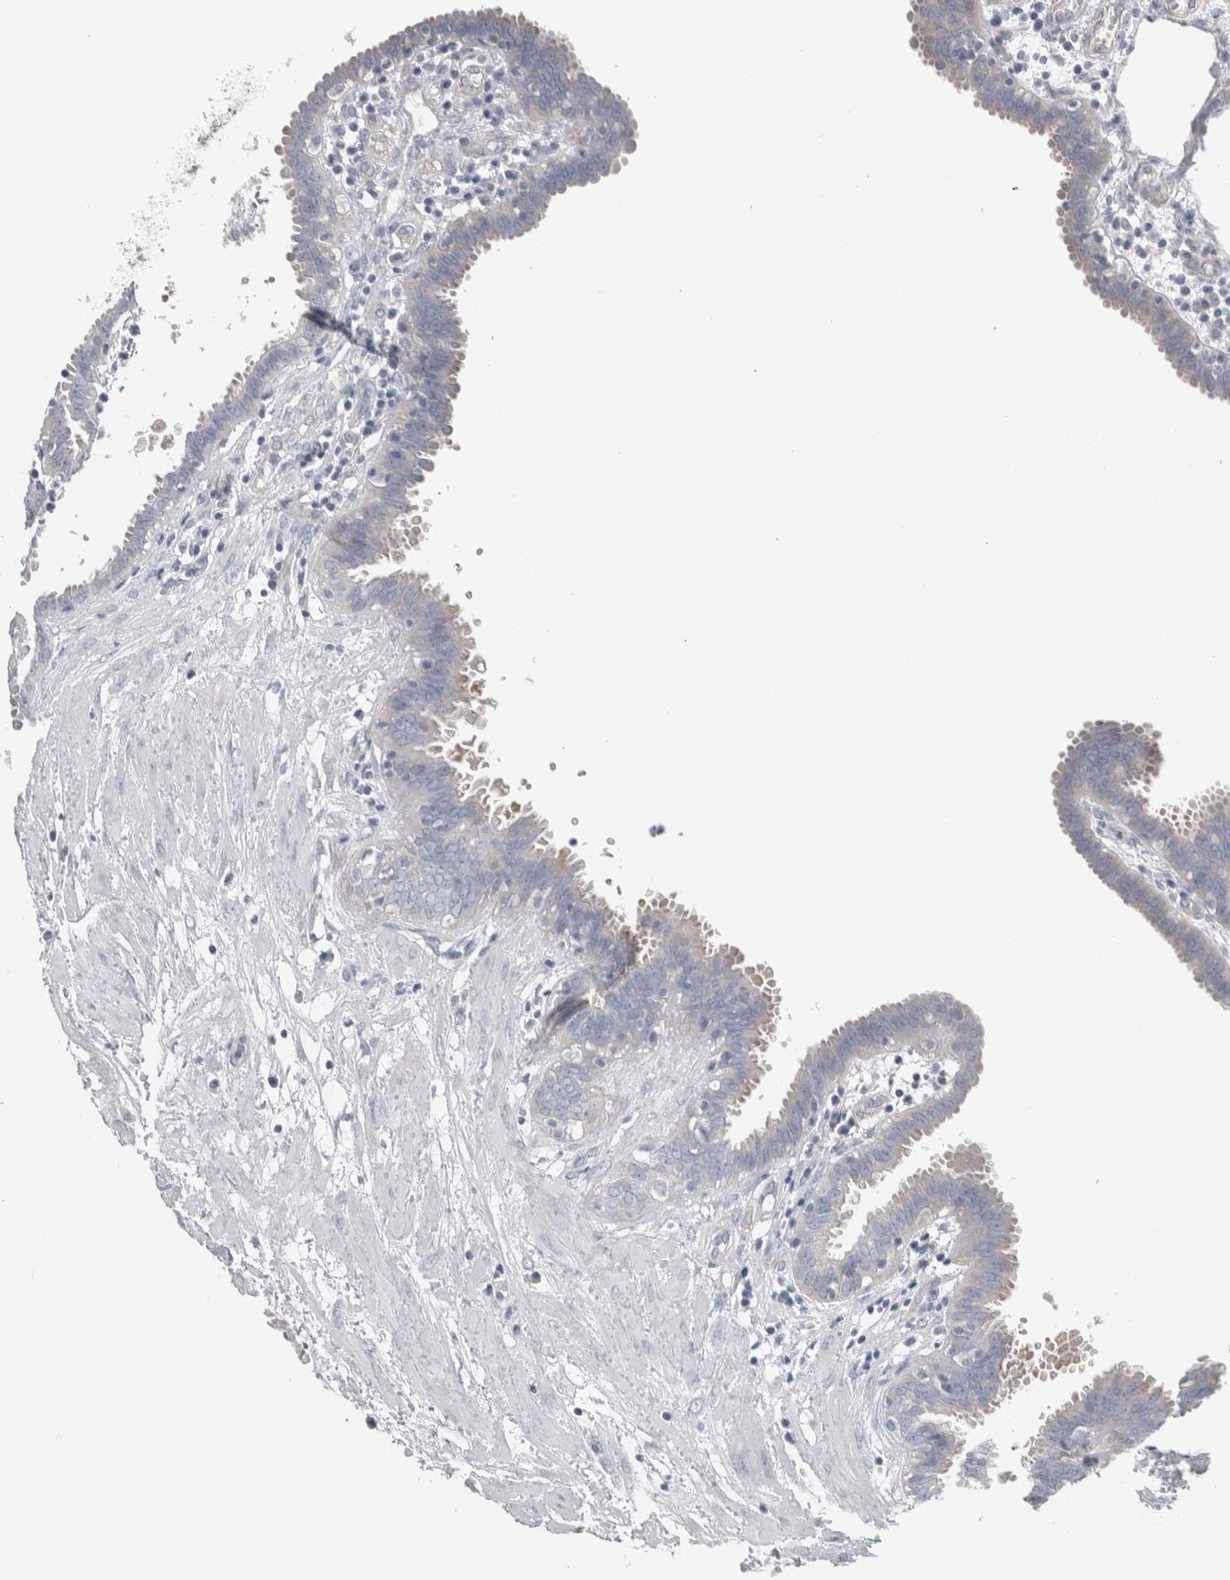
{"staining": {"intensity": "weak", "quantity": "25%-75%", "location": "cytoplasmic/membranous"}, "tissue": "fallopian tube", "cell_type": "Glandular cells", "image_type": "normal", "snomed": [{"axis": "morphology", "description": "Normal tissue, NOS"}, {"axis": "topography", "description": "Fallopian tube"}, {"axis": "topography", "description": "Placenta"}], "caption": "Glandular cells exhibit weak cytoplasmic/membranous expression in approximately 25%-75% of cells in benign fallopian tube.", "gene": "GPHN", "patient": {"sex": "female", "age": 32}}